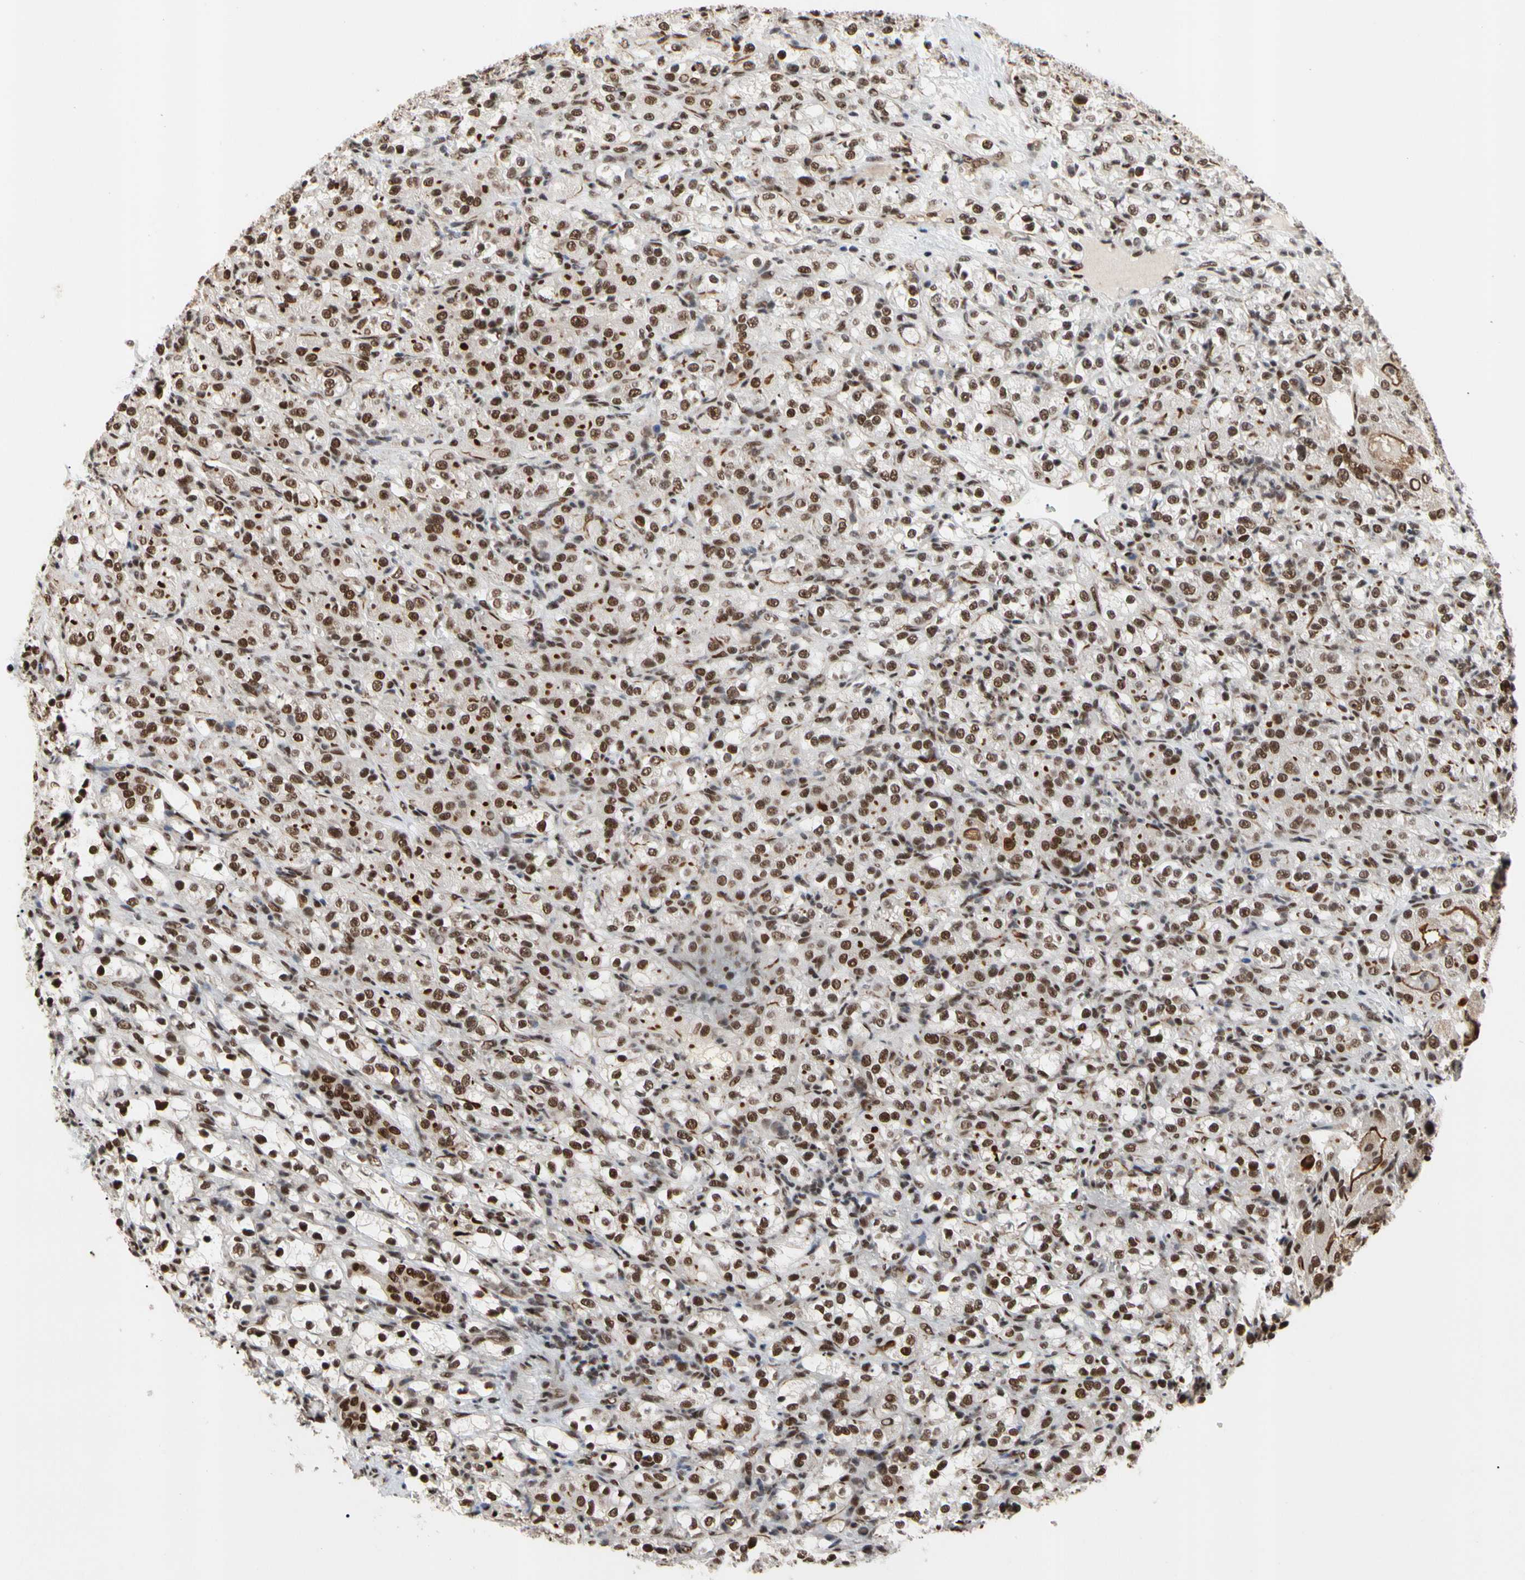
{"staining": {"intensity": "moderate", "quantity": ">75%", "location": "nuclear"}, "tissue": "renal cancer", "cell_type": "Tumor cells", "image_type": "cancer", "snomed": [{"axis": "morphology", "description": "Normal tissue, NOS"}, {"axis": "morphology", "description": "Adenocarcinoma, NOS"}, {"axis": "topography", "description": "Kidney"}], "caption": "This histopathology image shows immunohistochemistry (IHC) staining of human adenocarcinoma (renal), with medium moderate nuclear positivity in approximately >75% of tumor cells.", "gene": "FAM98B", "patient": {"sex": "male", "age": 61}}